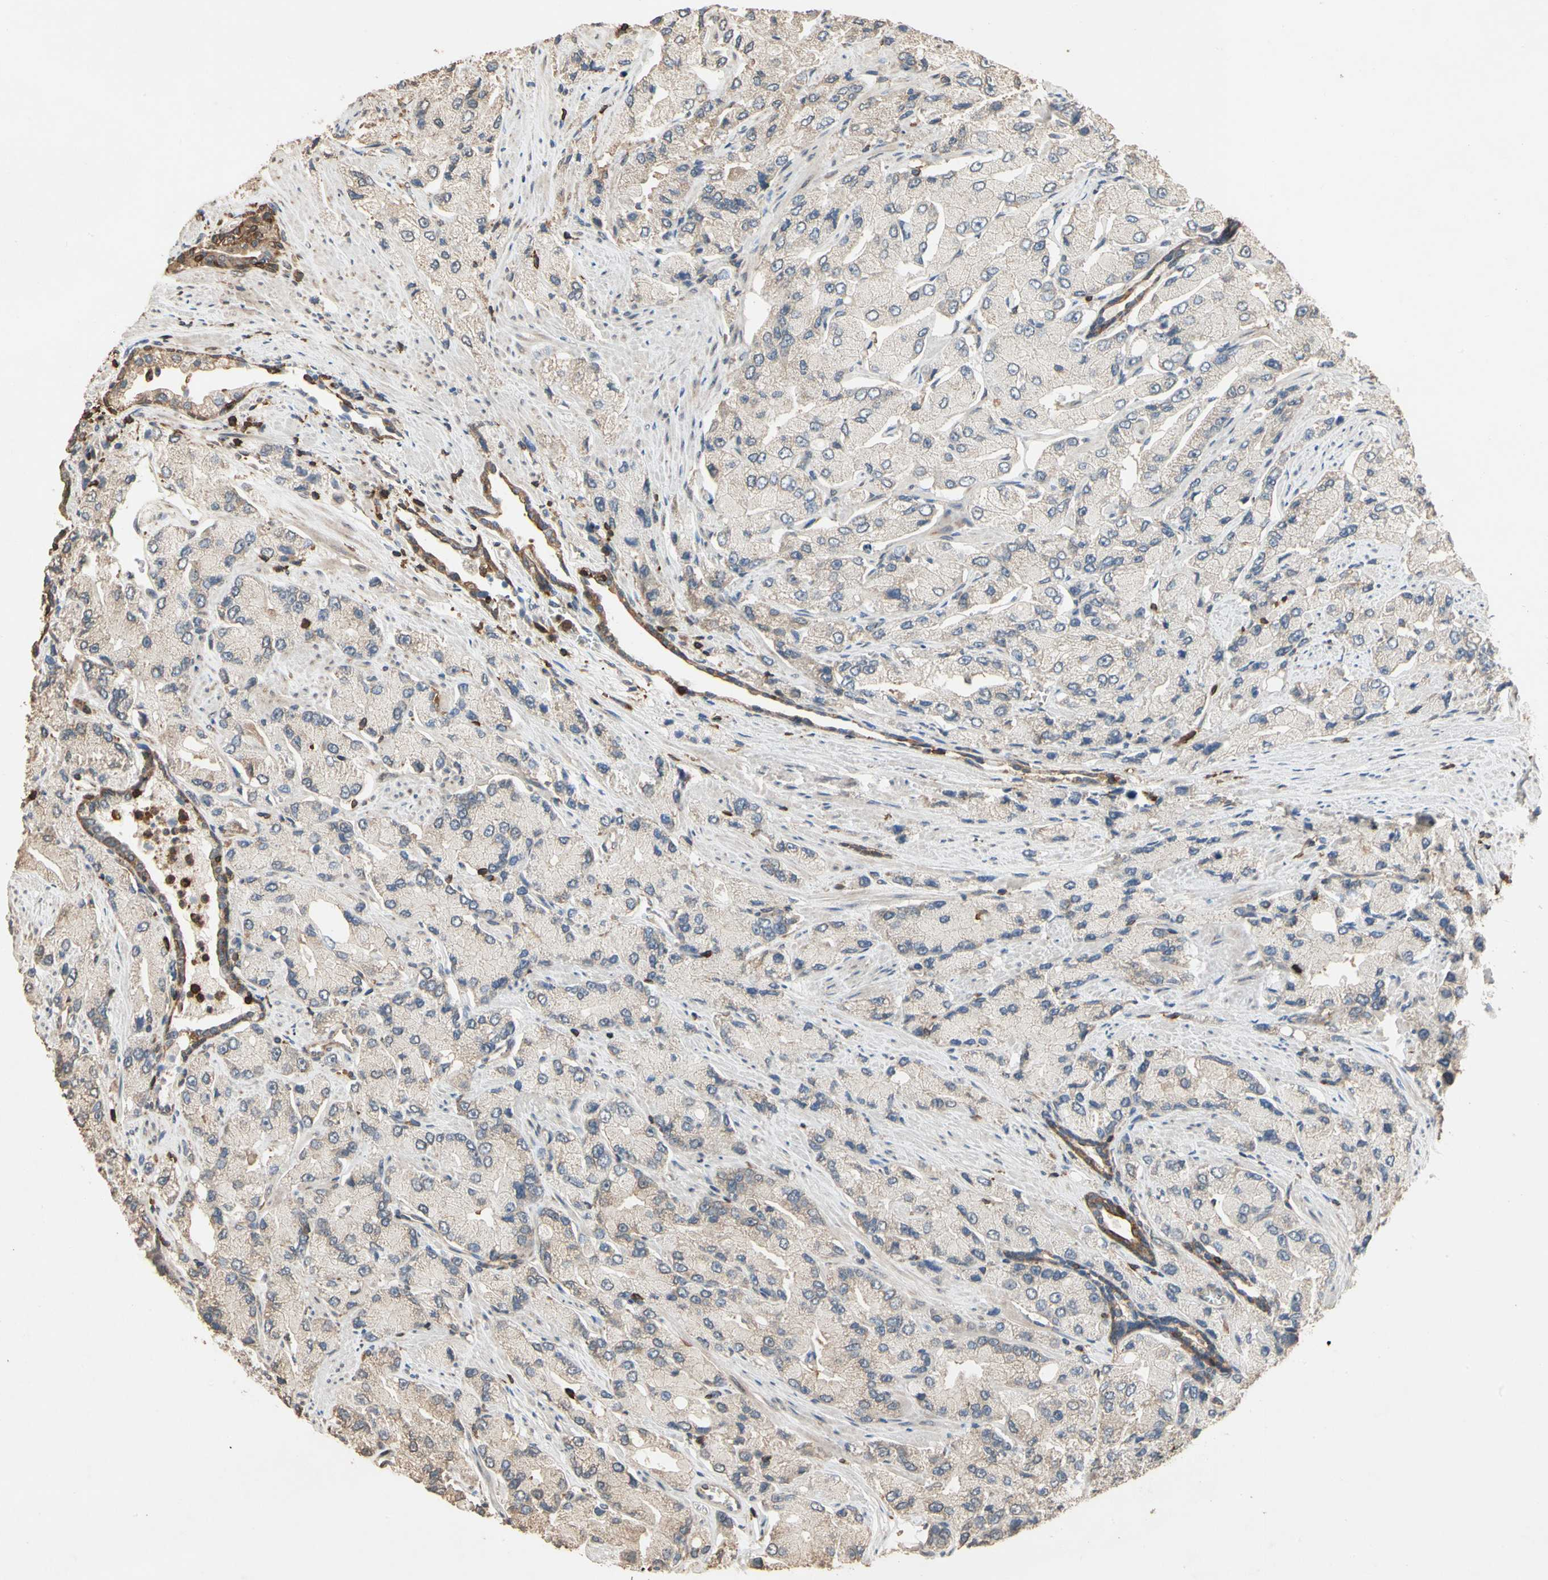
{"staining": {"intensity": "weak", "quantity": "<25%", "location": "cytoplasmic/membranous"}, "tissue": "prostate cancer", "cell_type": "Tumor cells", "image_type": "cancer", "snomed": [{"axis": "morphology", "description": "Adenocarcinoma, High grade"}, {"axis": "topography", "description": "Prostate"}], "caption": "A high-resolution photomicrograph shows IHC staining of prostate cancer (high-grade adenocarcinoma), which reveals no significant staining in tumor cells.", "gene": "MAP3K10", "patient": {"sex": "male", "age": 58}}